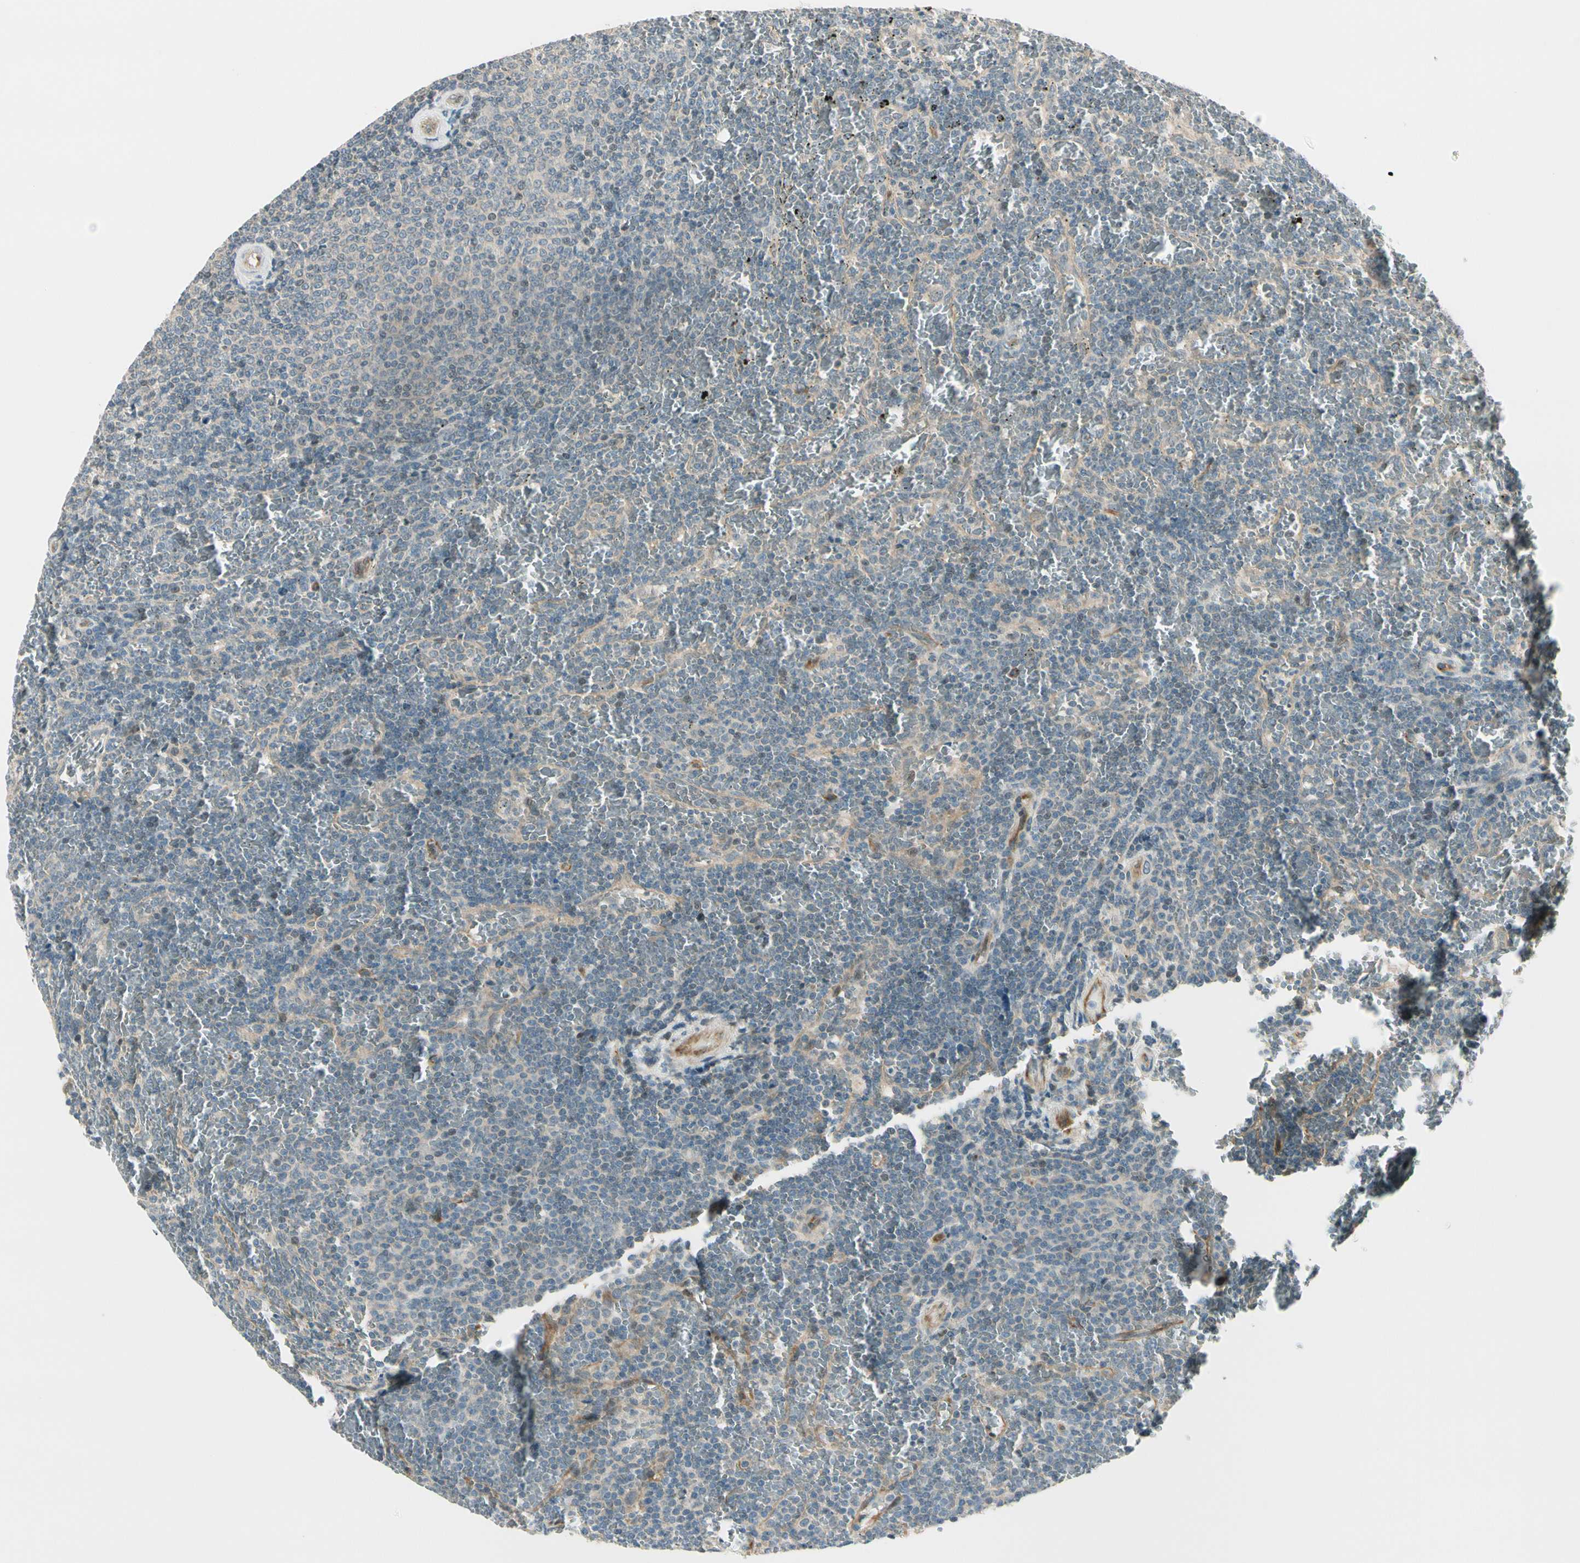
{"staining": {"intensity": "negative", "quantity": "none", "location": "none"}, "tissue": "lymphoma", "cell_type": "Tumor cells", "image_type": "cancer", "snomed": [{"axis": "morphology", "description": "Malignant lymphoma, non-Hodgkin's type, Low grade"}, {"axis": "topography", "description": "Spleen"}], "caption": "The immunohistochemistry histopathology image has no significant staining in tumor cells of malignant lymphoma, non-Hodgkin's type (low-grade) tissue.", "gene": "SVBP", "patient": {"sex": "female", "age": 77}}